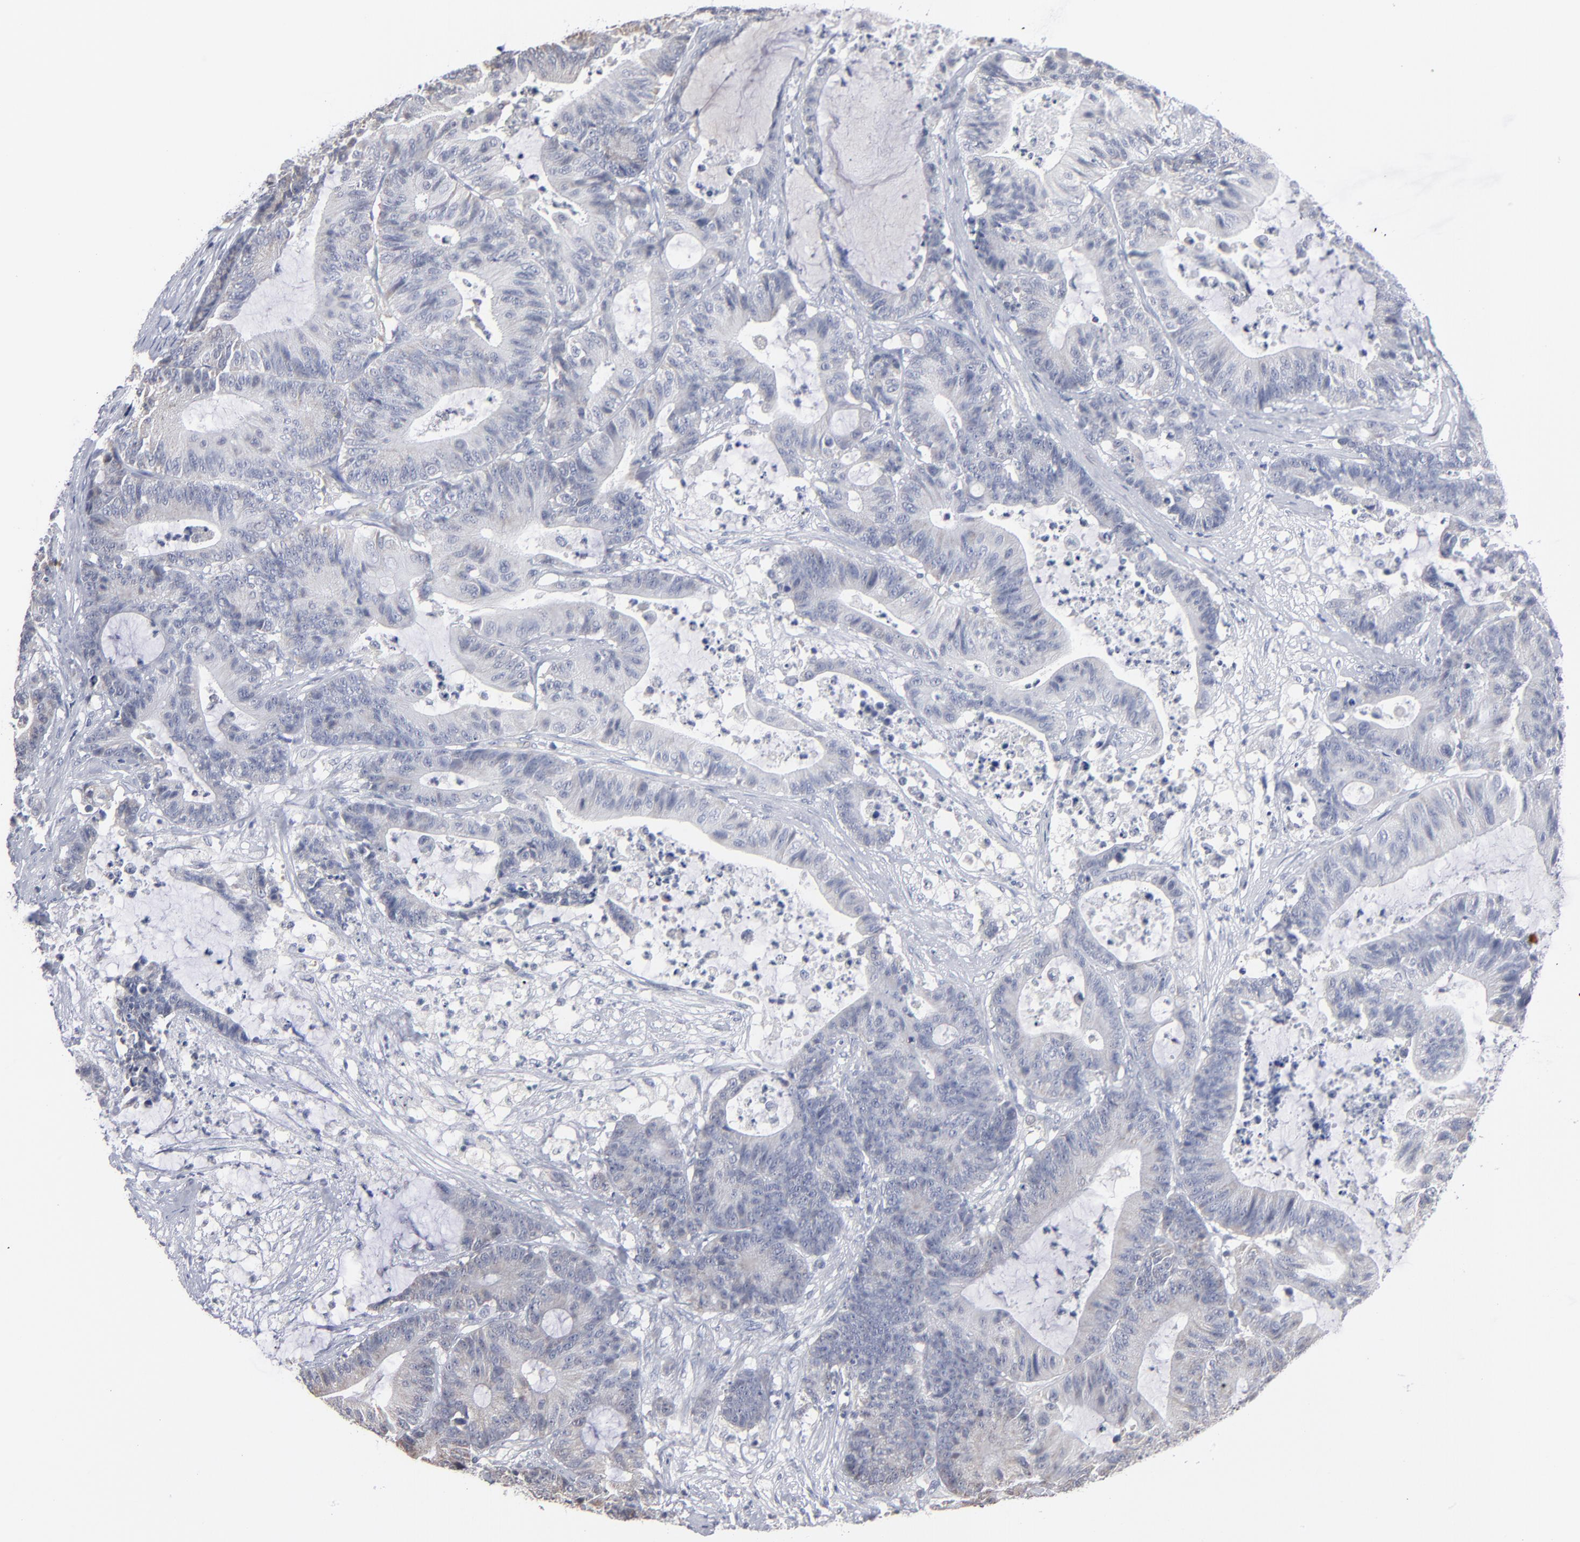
{"staining": {"intensity": "negative", "quantity": "none", "location": "none"}, "tissue": "colorectal cancer", "cell_type": "Tumor cells", "image_type": "cancer", "snomed": [{"axis": "morphology", "description": "Adenocarcinoma, NOS"}, {"axis": "topography", "description": "Colon"}], "caption": "DAB immunohistochemical staining of human colorectal adenocarcinoma reveals no significant expression in tumor cells.", "gene": "RPH3A", "patient": {"sex": "female", "age": 84}}